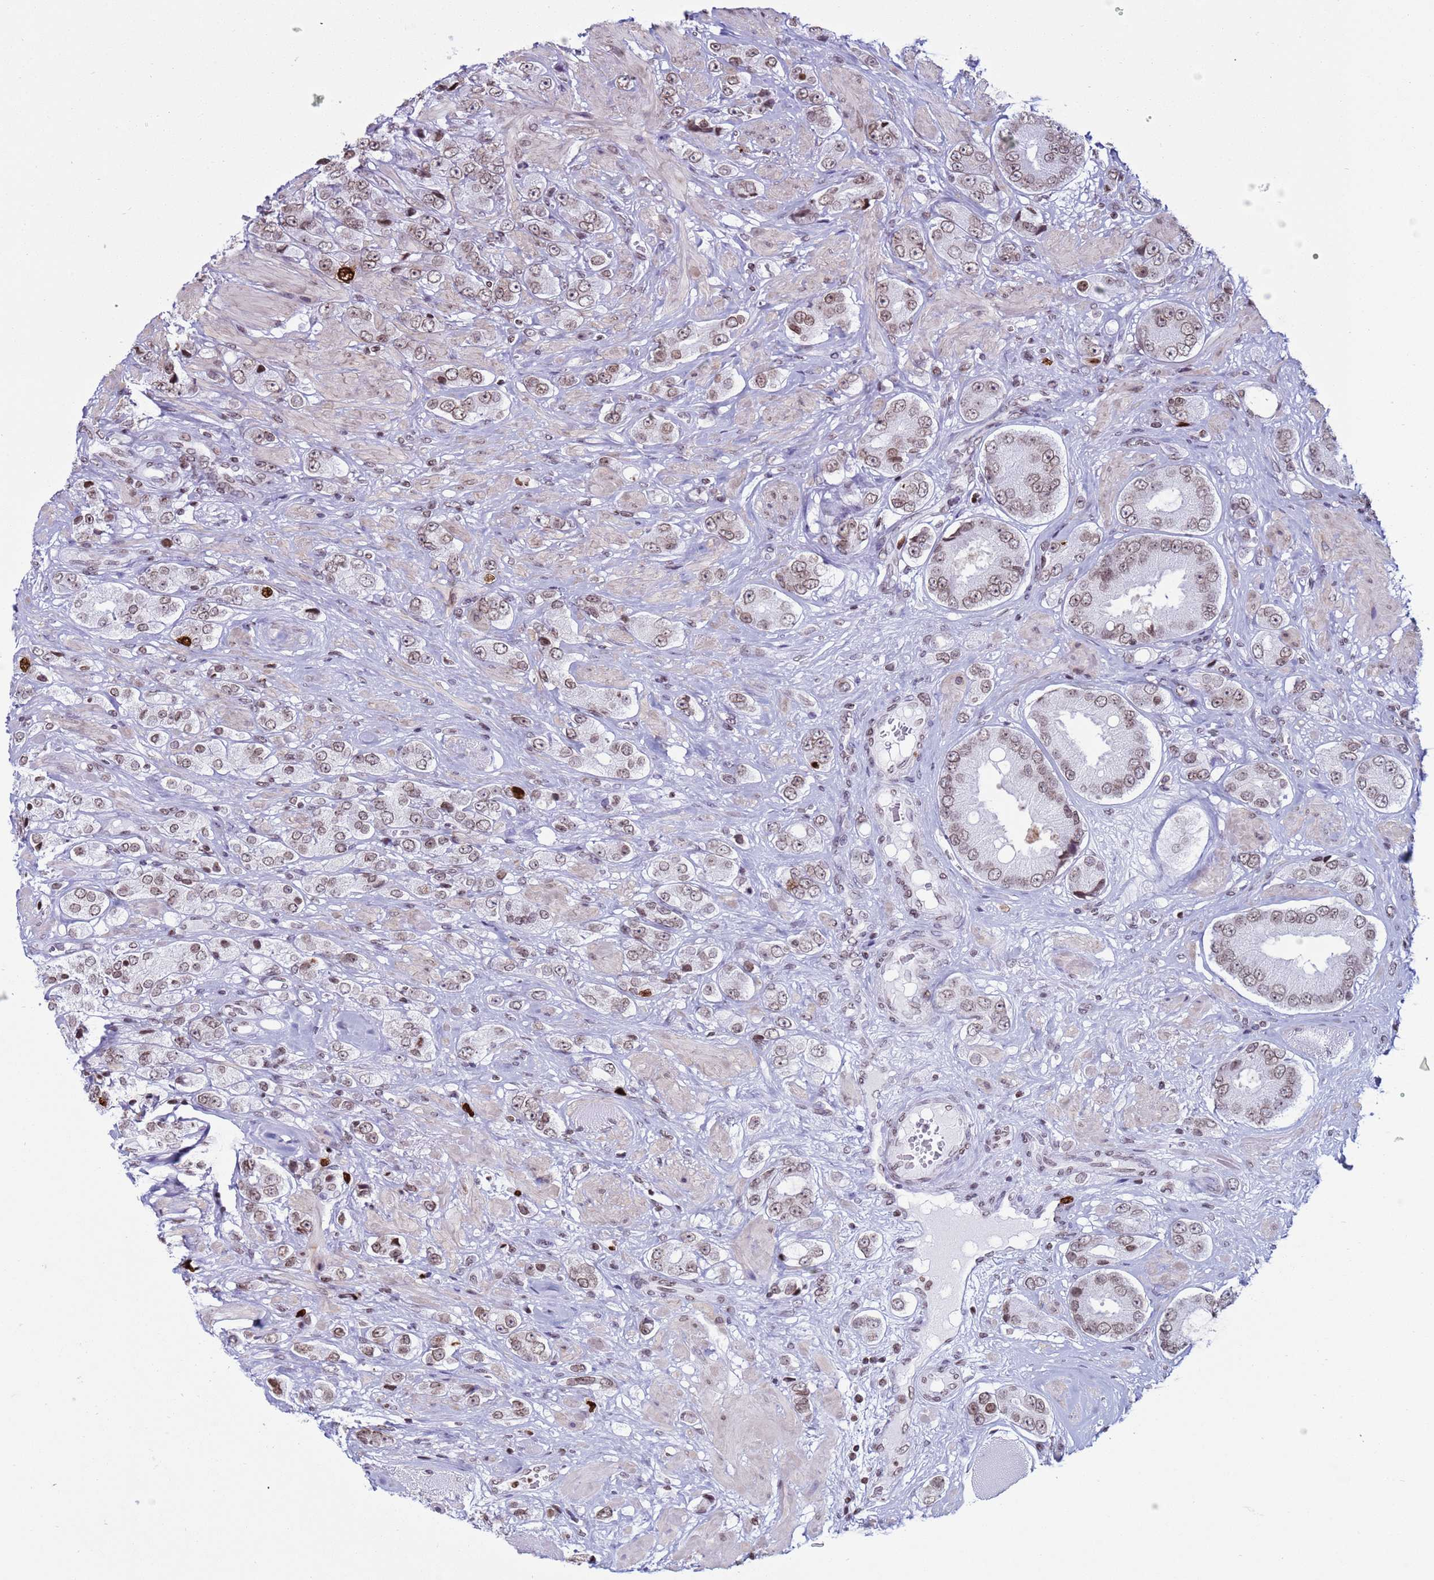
{"staining": {"intensity": "strong", "quantity": "<25%", "location": "nuclear"}, "tissue": "prostate cancer", "cell_type": "Tumor cells", "image_type": "cancer", "snomed": [{"axis": "morphology", "description": "Adenocarcinoma, High grade"}, {"axis": "topography", "description": "Prostate and seminal vesicle, NOS"}], "caption": "Adenocarcinoma (high-grade) (prostate) stained with a brown dye displays strong nuclear positive expression in approximately <25% of tumor cells.", "gene": "H4C8", "patient": {"sex": "male", "age": 64}}